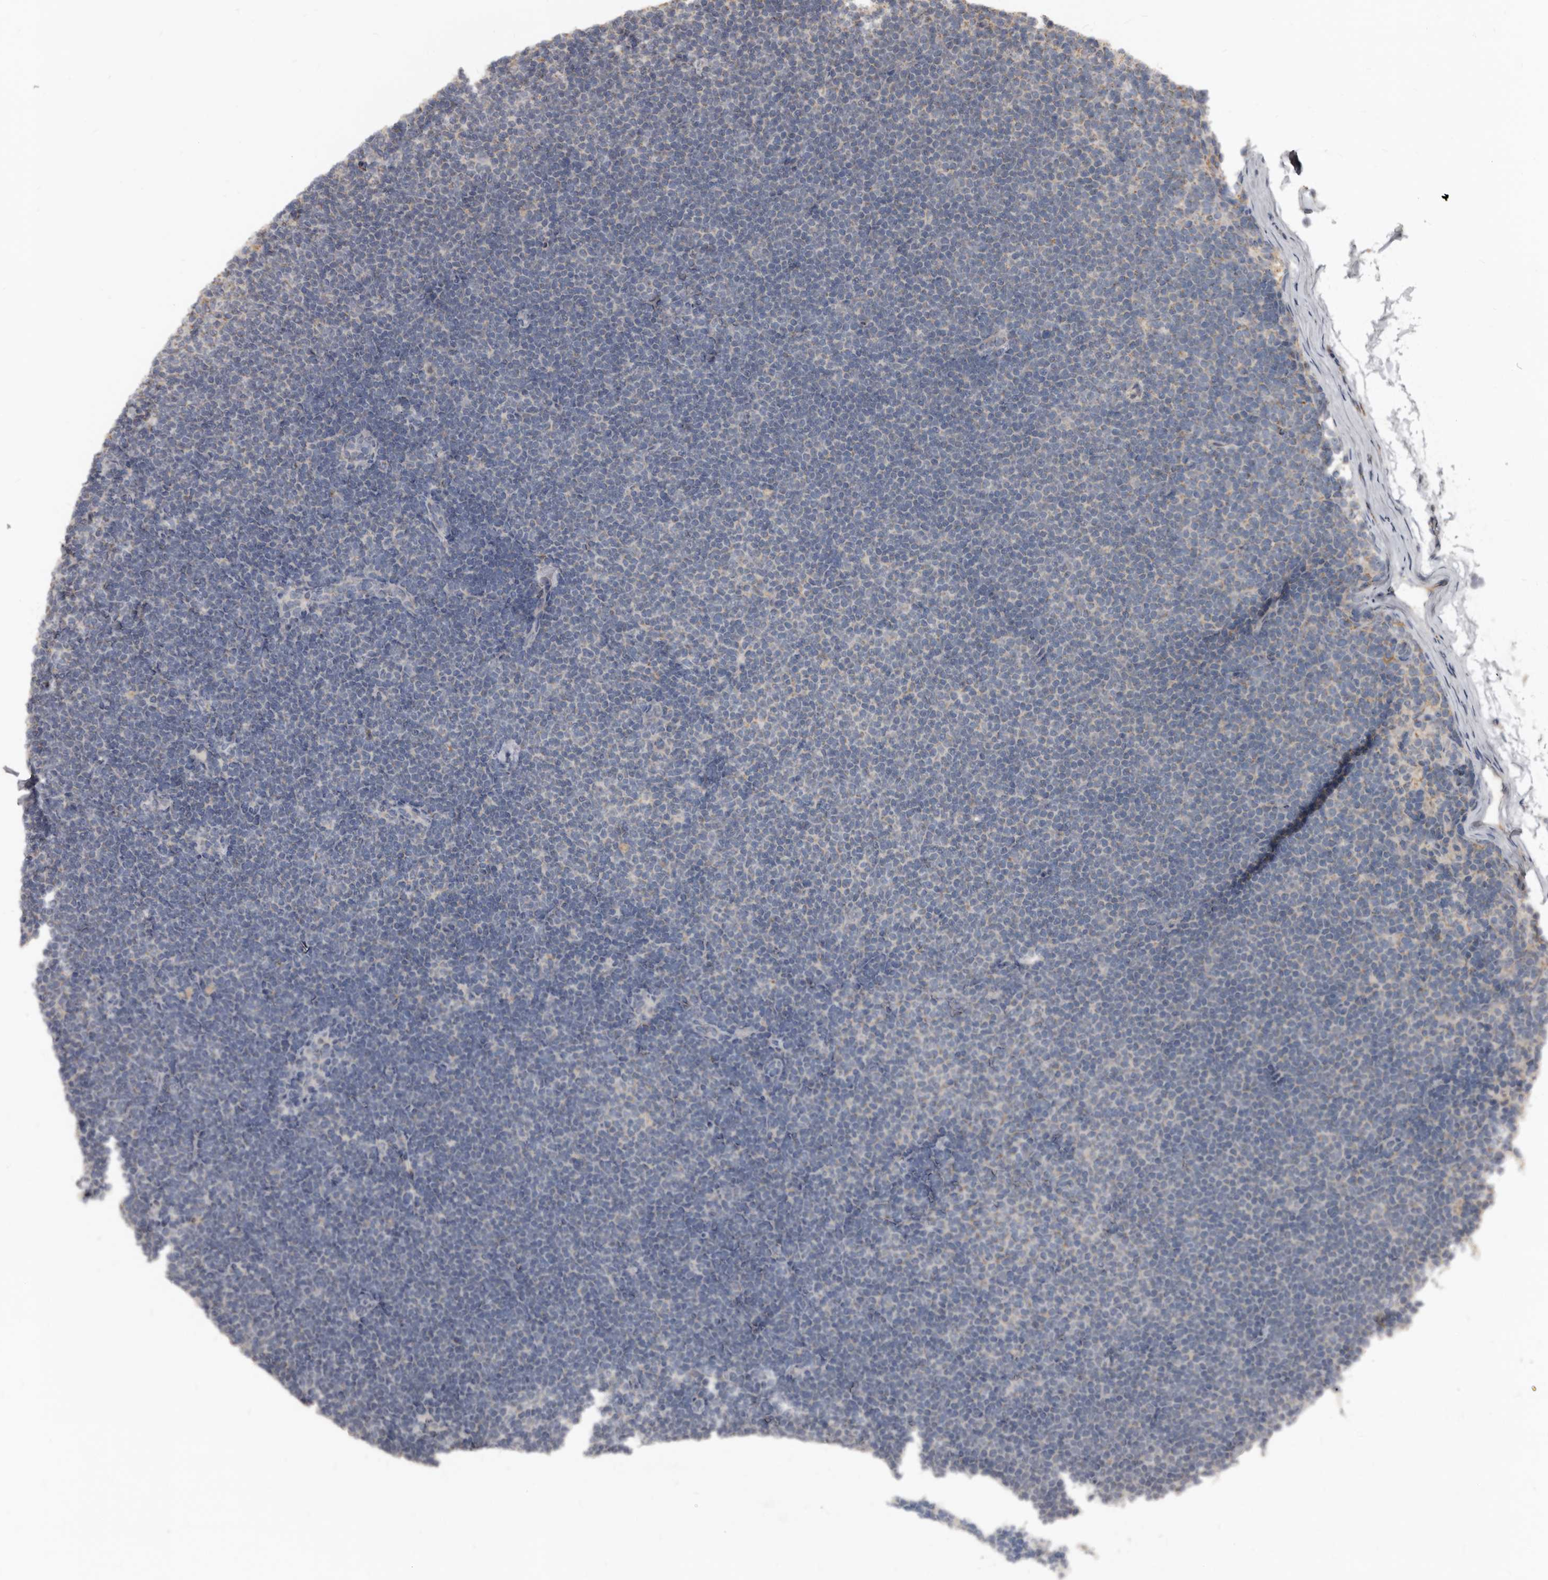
{"staining": {"intensity": "negative", "quantity": "none", "location": "none"}, "tissue": "lymphoma", "cell_type": "Tumor cells", "image_type": "cancer", "snomed": [{"axis": "morphology", "description": "Malignant lymphoma, non-Hodgkin's type, Low grade"}, {"axis": "topography", "description": "Lymph node"}], "caption": "IHC micrograph of neoplastic tissue: human malignant lymphoma, non-Hodgkin's type (low-grade) stained with DAB (3,3'-diaminobenzidine) shows no significant protein expression in tumor cells.", "gene": "GREB1", "patient": {"sex": "female", "age": 53}}